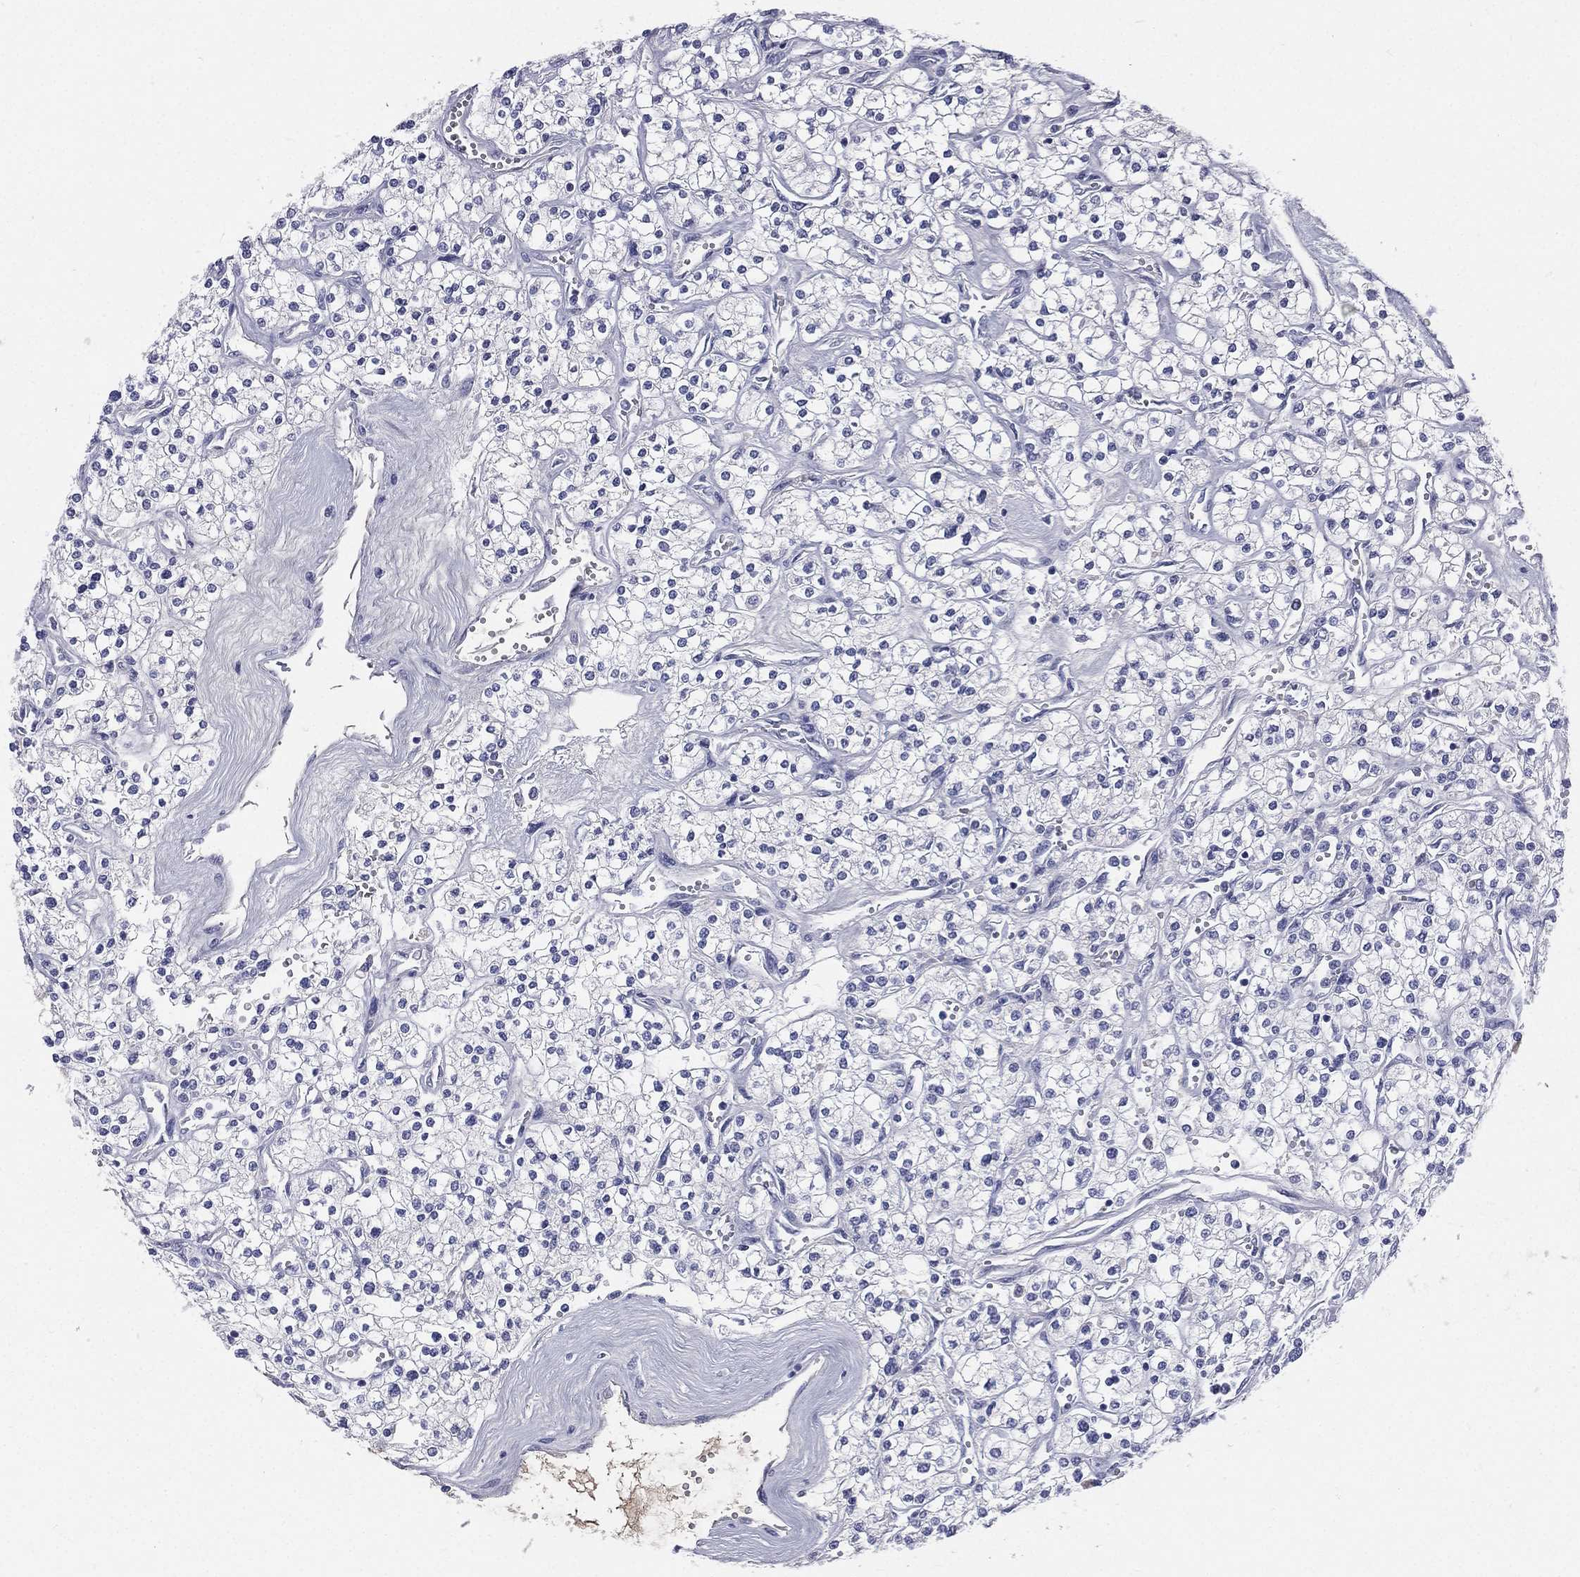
{"staining": {"intensity": "negative", "quantity": "none", "location": "none"}, "tissue": "renal cancer", "cell_type": "Tumor cells", "image_type": "cancer", "snomed": [{"axis": "morphology", "description": "Adenocarcinoma, NOS"}, {"axis": "topography", "description": "Kidney"}], "caption": "Immunohistochemistry histopathology image of neoplastic tissue: renal cancer stained with DAB (3,3'-diaminobenzidine) reveals no significant protein staining in tumor cells. Brightfield microscopy of IHC stained with DAB (3,3'-diaminobenzidine) (brown) and hematoxylin (blue), captured at high magnification.", "gene": "HP", "patient": {"sex": "male", "age": 80}}